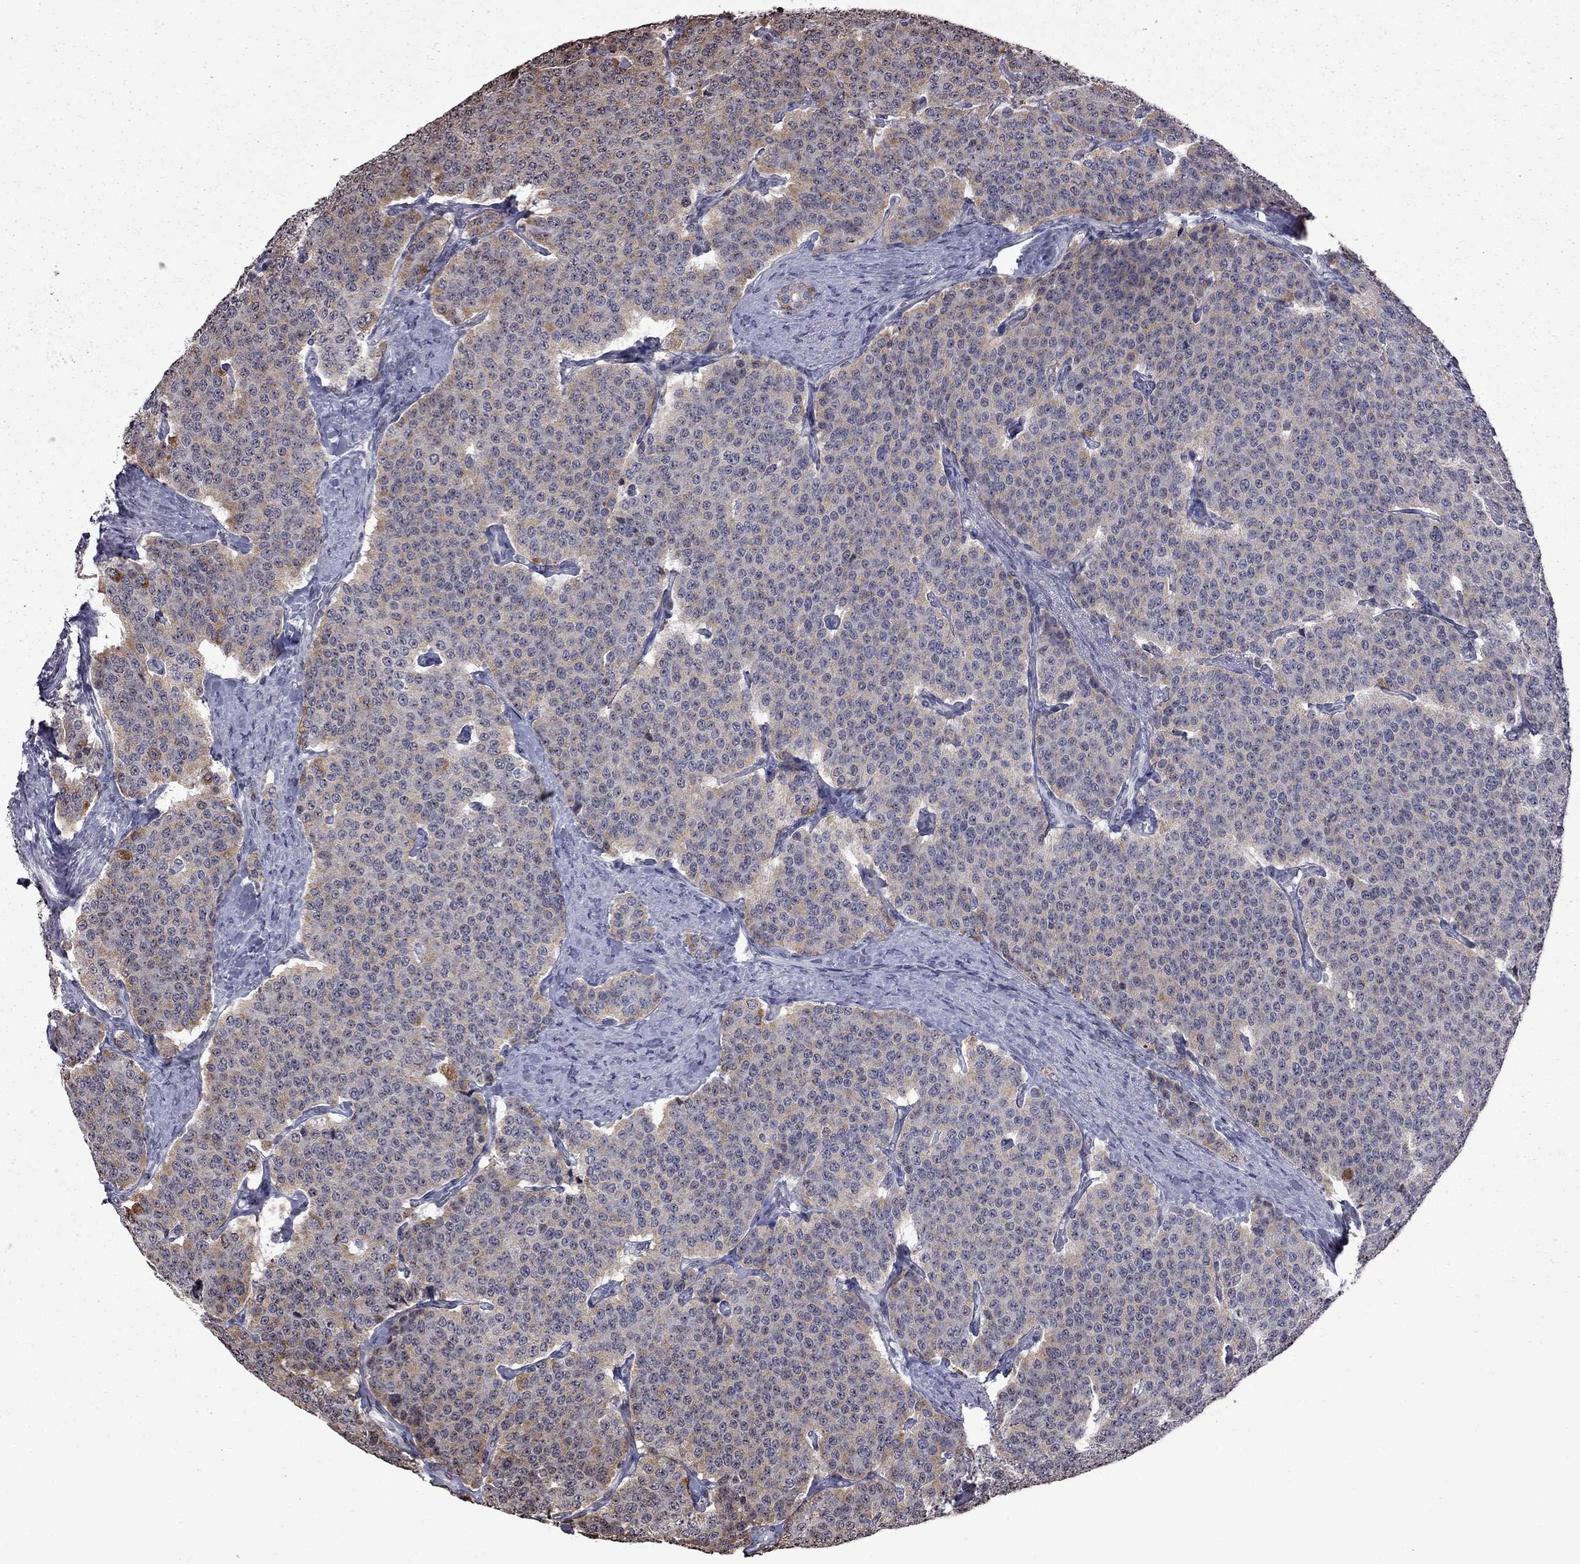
{"staining": {"intensity": "strong", "quantity": "<25%", "location": "cytoplasmic/membranous"}, "tissue": "carcinoid", "cell_type": "Tumor cells", "image_type": "cancer", "snomed": [{"axis": "morphology", "description": "Carcinoid, malignant, NOS"}, {"axis": "topography", "description": "Small intestine"}], "caption": "DAB (3,3'-diaminobenzidine) immunohistochemical staining of malignant carcinoid reveals strong cytoplasmic/membranous protein staining in approximately <25% of tumor cells.", "gene": "NRARP", "patient": {"sex": "female", "age": 58}}